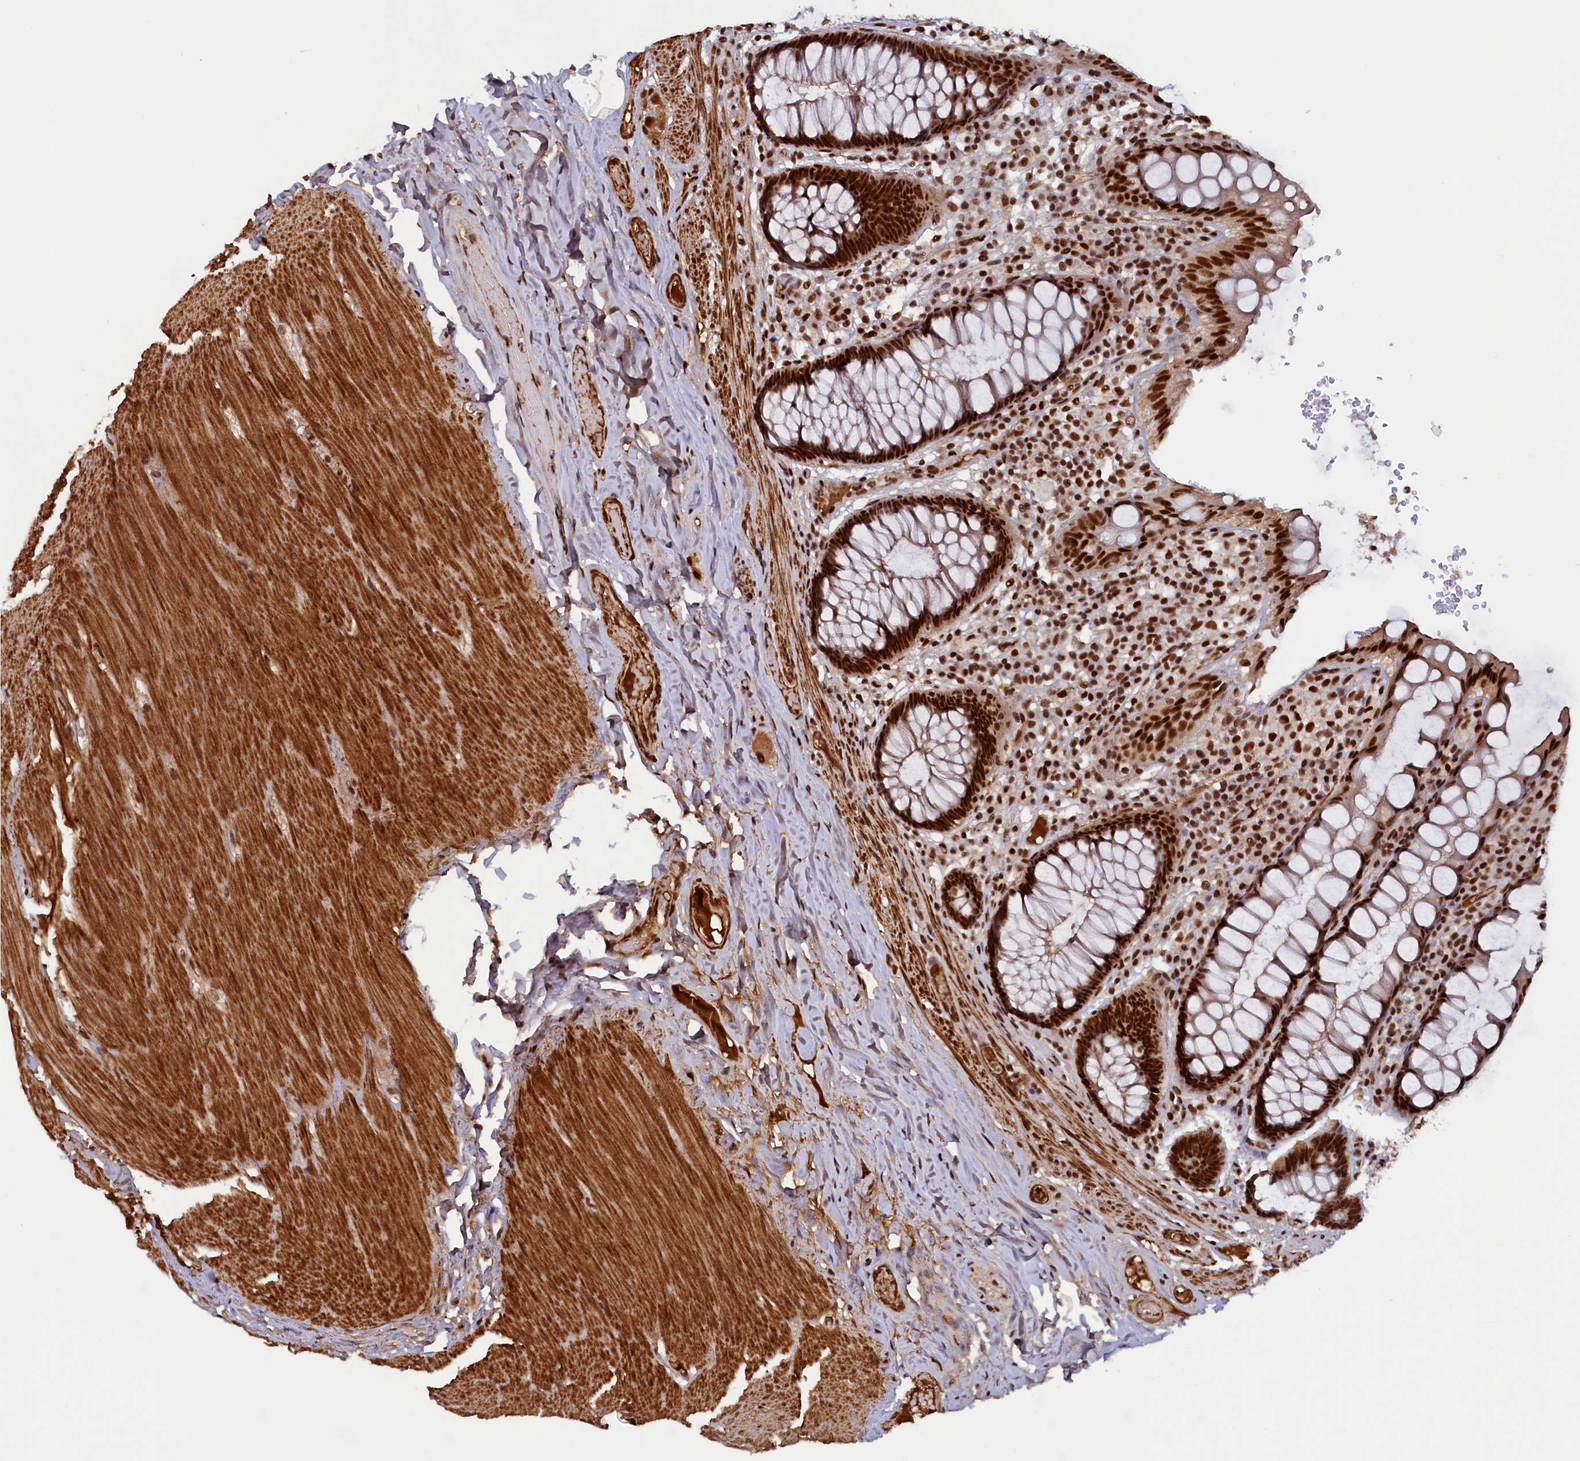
{"staining": {"intensity": "strong", "quantity": ">75%", "location": "nuclear"}, "tissue": "rectum", "cell_type": "Glandular cells", "image_type": "normal", "snomed": [{"axis": "morphology", "description": "Normal tissue, NOS"}, {"axis": "topography", "description": "Rectum"}], "caption": "Immunohistochemical staining of unremarkable human rectum reveals strong nuclear protein positivity in about >75% of glandular cells. (DAB (3,3'-diaminobenzidine) IHC with brightfield microscopy, high magnification).", "gene": "ZC3H18", "patient": {"sex": "male", "age": 83}}